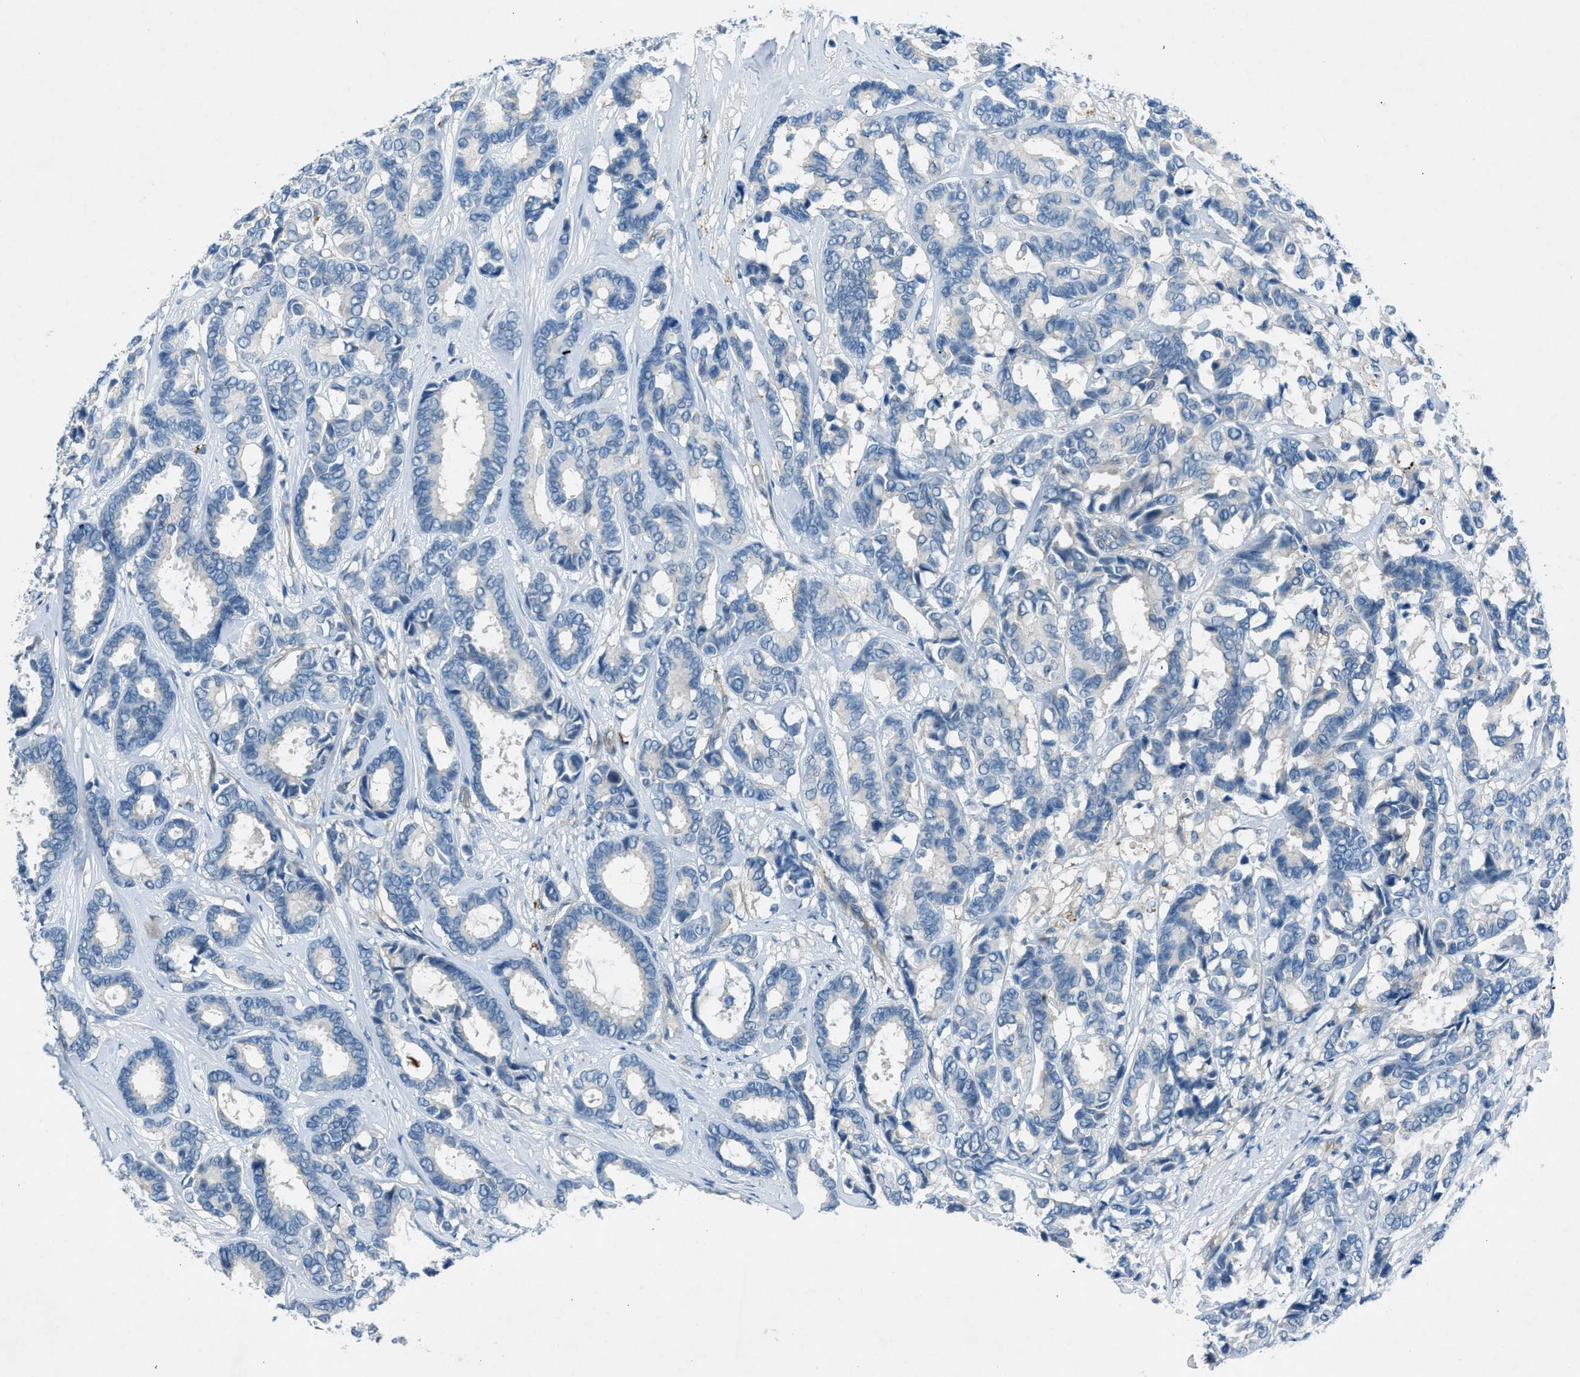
{"staining": {"intensity": "negative", "quantity": "none", "location": "none"}, "tissue": "breast cancer", "cell_type": "Tumor cells", "image_type": "cancer", "snomed": [{"axis": "morphology", "description": "Duct carcinoma"}, {"axis": "topography", "description": "Breast"}], "caption": "Immunohistochemistry micrograph of breast cancer stained for a protein (brown), which exhibits no expression in tumor cells. (DAB IHC visualized using brightfield microscopy, high magnification).", "gene": "BMP1", "patient": {"sex": "female", "age": 87}}